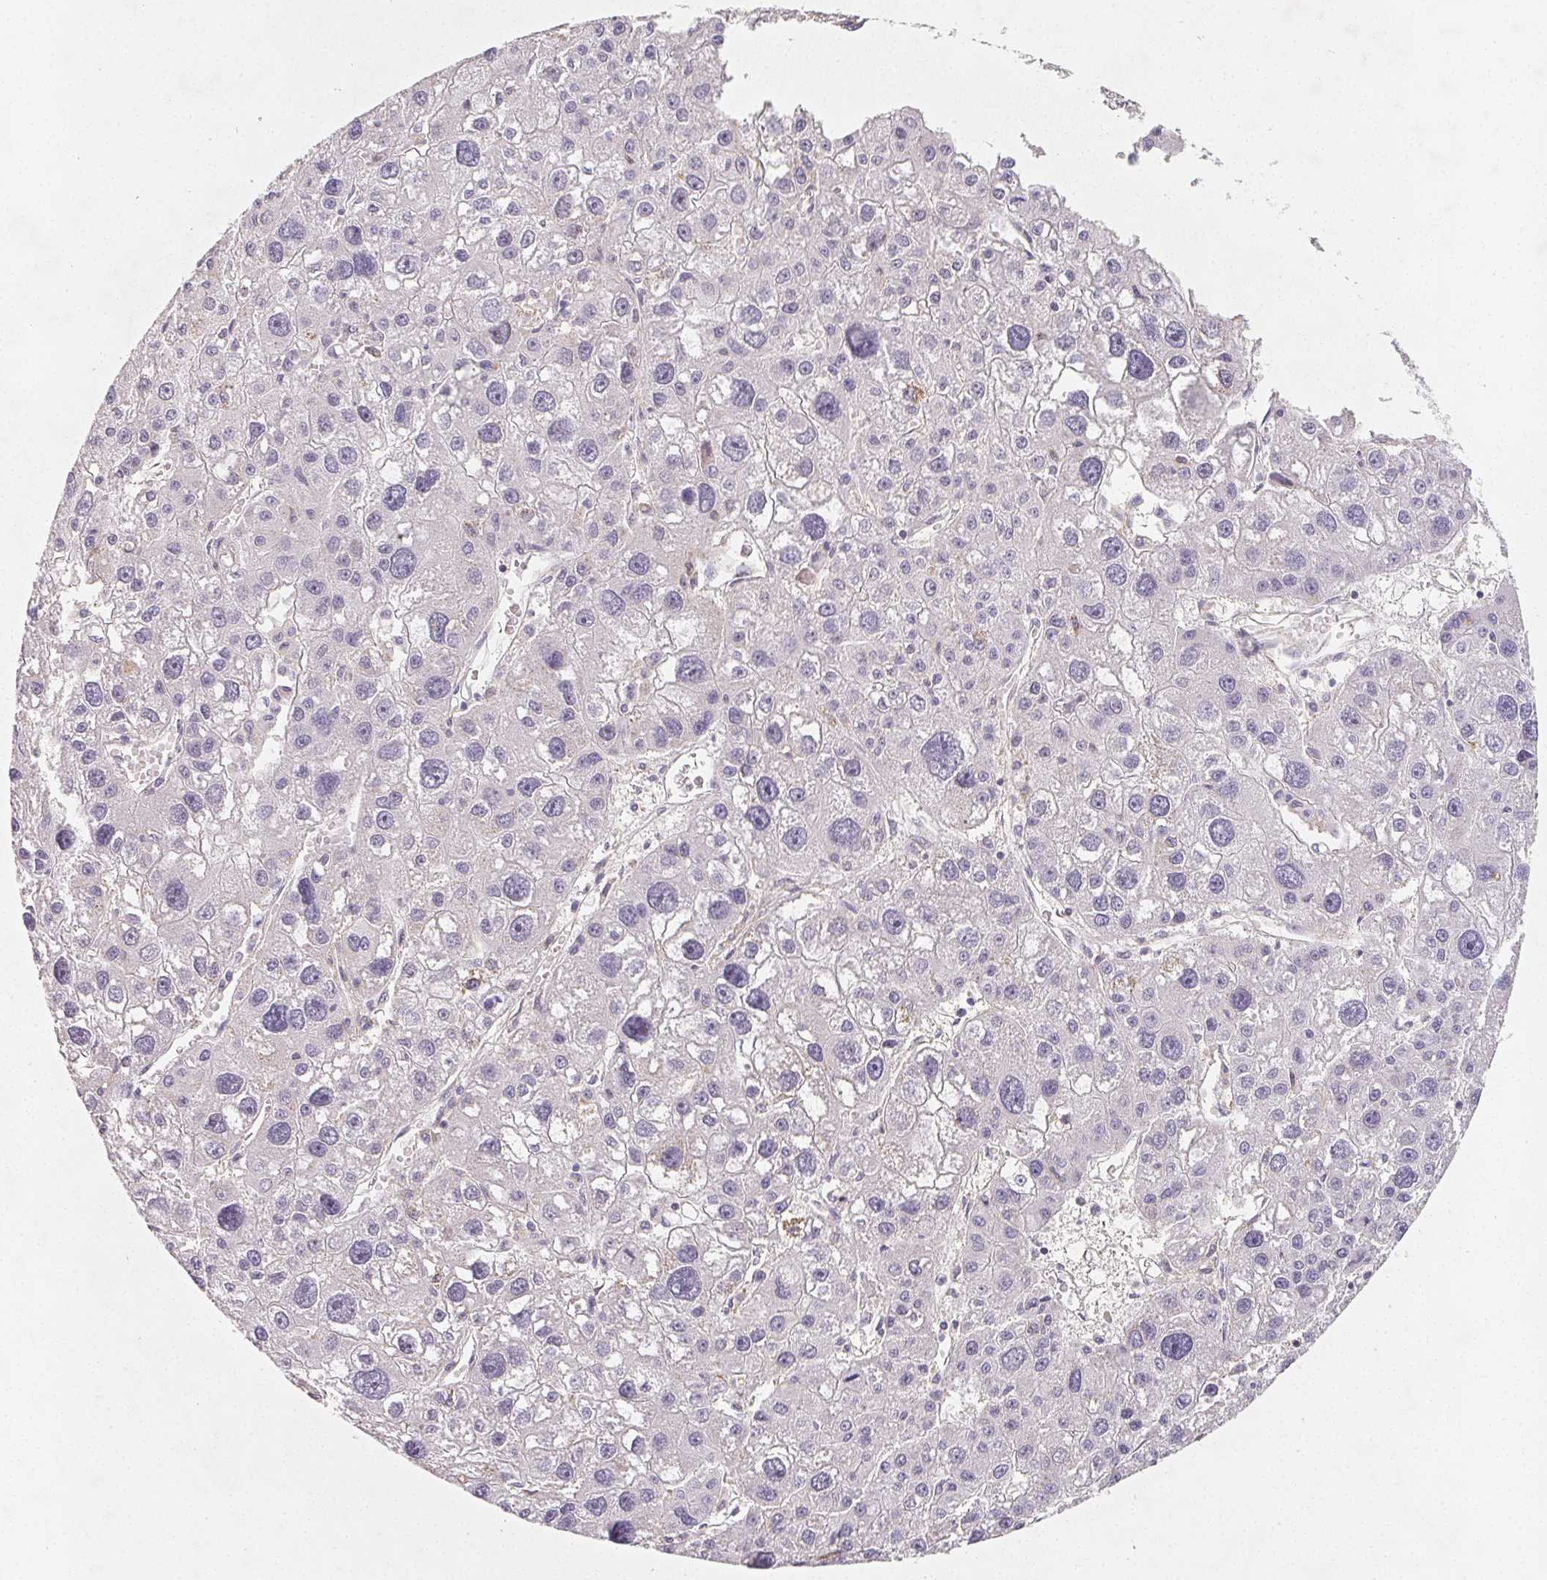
{"staining": {"intensity": "negative", "quantity": "none", "location": "none"}, "tissue": "liver cancer", "cell_type": "Tumor cells", "image_type": "cancer", "snomed": [{"axis": "morphology", "description": "Carcinoma, Hepatocellular, NOS"}, {"axis": "topography", "description": "Liver"}], "caption": "DAB (3,3'-diaminobenzidine) immunohistochemical staining of liver hepatocellular carcinoma reveals no significant positivity in tumor cells. The staining is performed using DAB brown chromogen with nuclei counter-stained in using hematoxylin.", "gene": "LRRC23", "patient": {"sex": "male", "age": 73}}